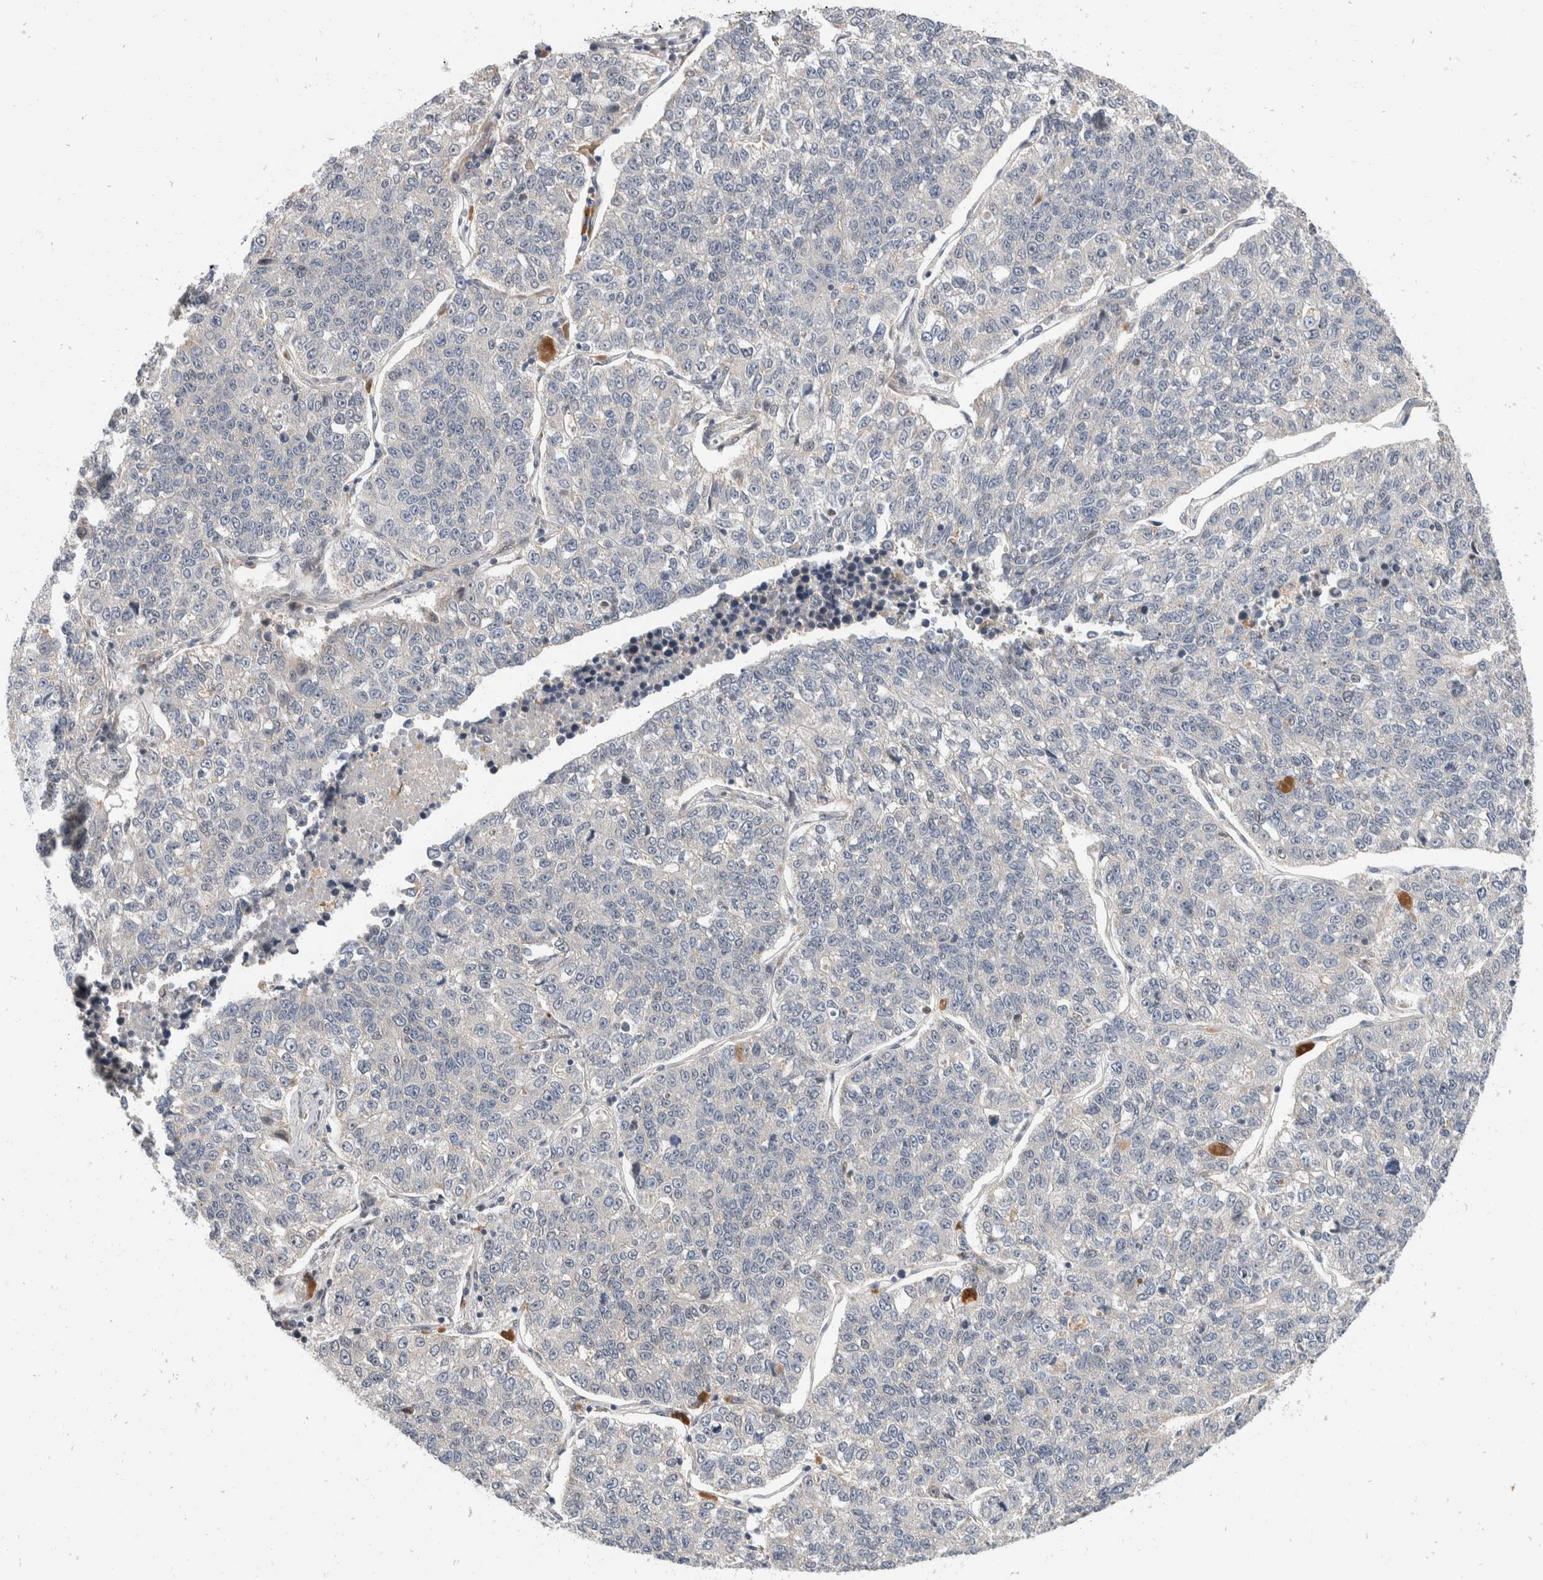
{"staining": {"intensity": "negative", "quantity": "none", "location": "none"}, "tissue": "lung cancer", "cell_type": "Tumor cells", "image_type": "cancer", "snomed": [{"axis": "morphology", "description": "Adenocarcinoma, NOS"}, {"axis": "topography", "description": "Lung"}], "caption": "This histopathology image is of adenocarcinoma (lung) stained with immunohistochemistry (IHC) to label a protein in brown with the nuclei are counter-stained blue. There is no positivity in tumor cells.", "gene": "ZNF703", "patient": {"sex": "male", "age": 49}}